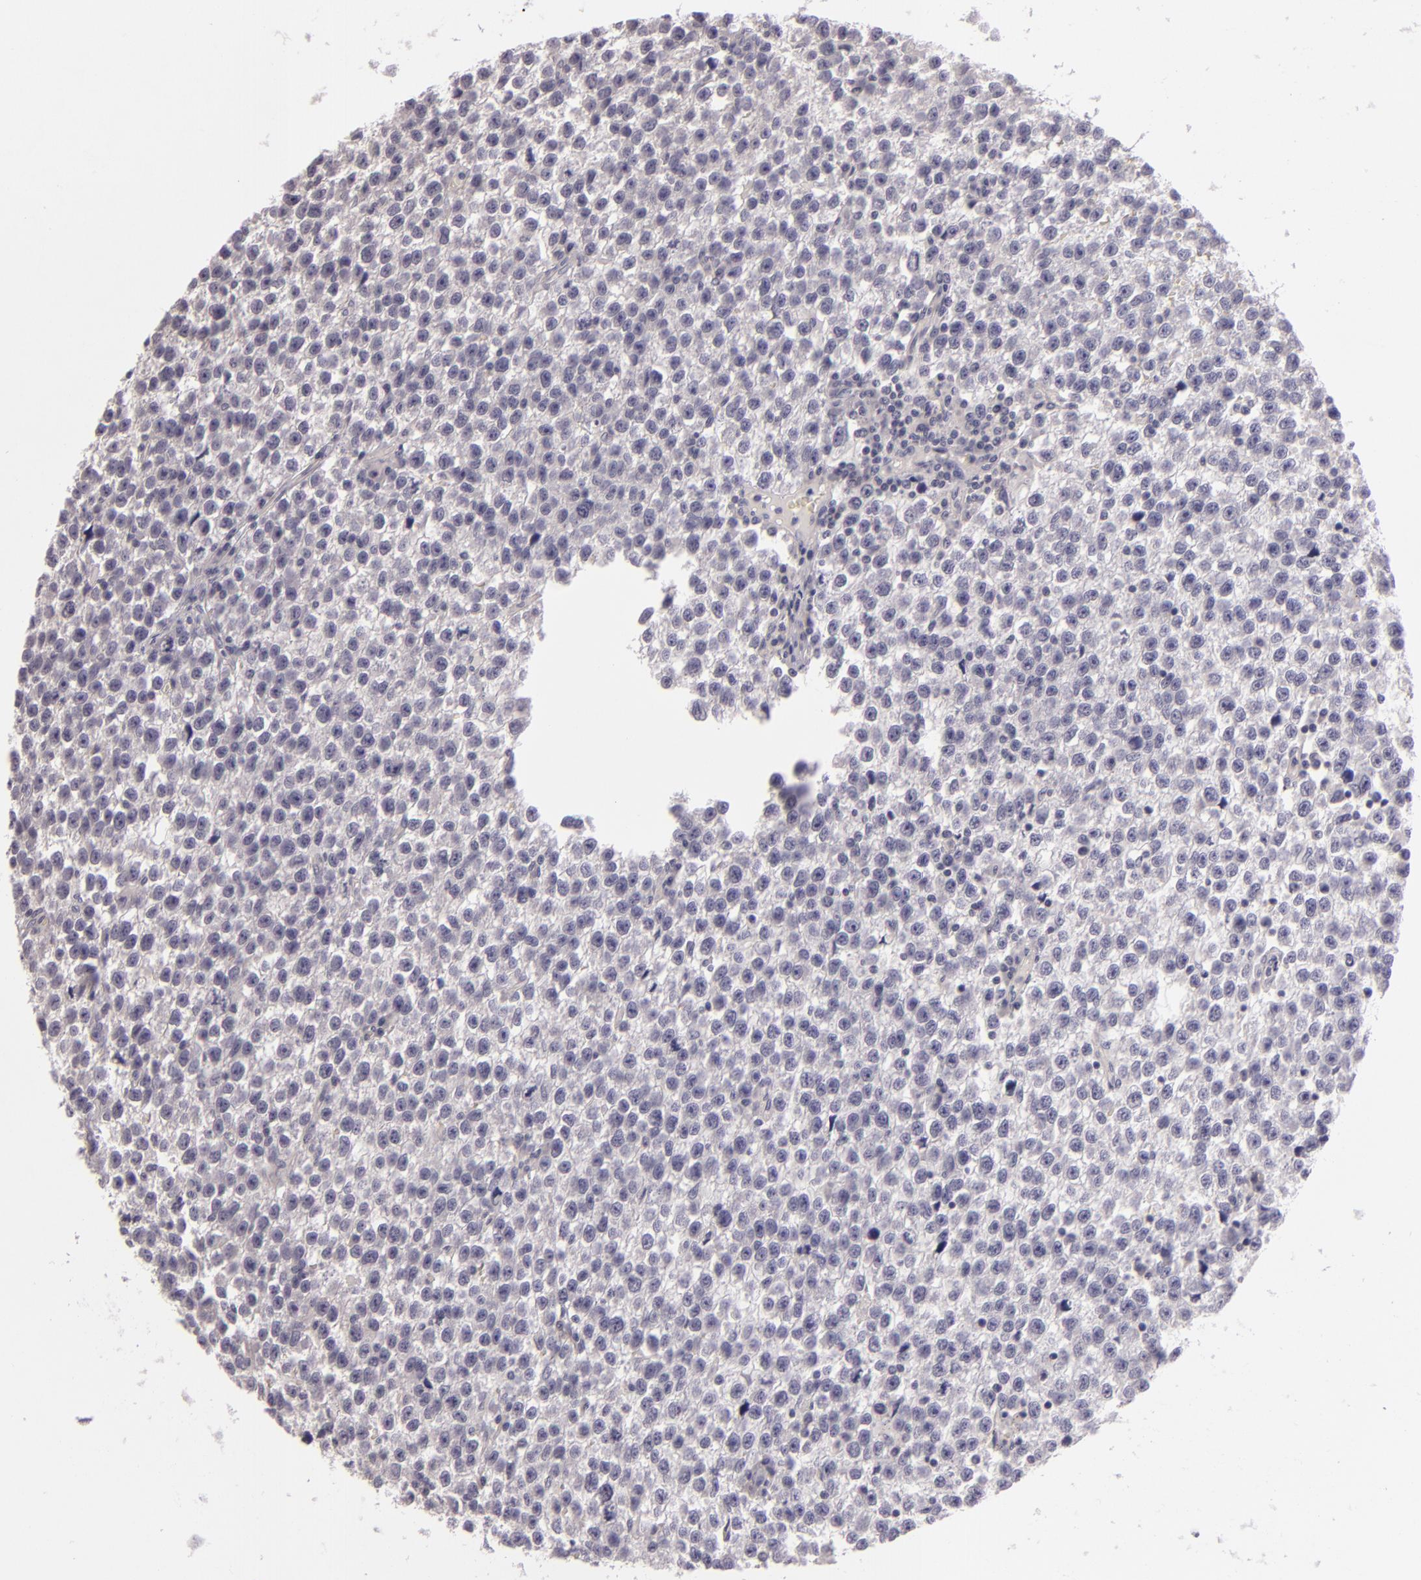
{"staining": {"intensity": "negative", "quantity": "none", "location": "none"}, "tissue": "testis cancer", "cell_type": "Tumor cells", "image_type": "cancer", "snomed": [{"axis": "morphology", "description": "Seminoma, NOS"}, {"axis": "topography", "description": "Testis"}], "caption": "An image of seminoma (testis) stained for a protein reveals no brown staining in tumor cells.", "gene": "EGFL6", "patient": {"sex": "male", "age": 35}}